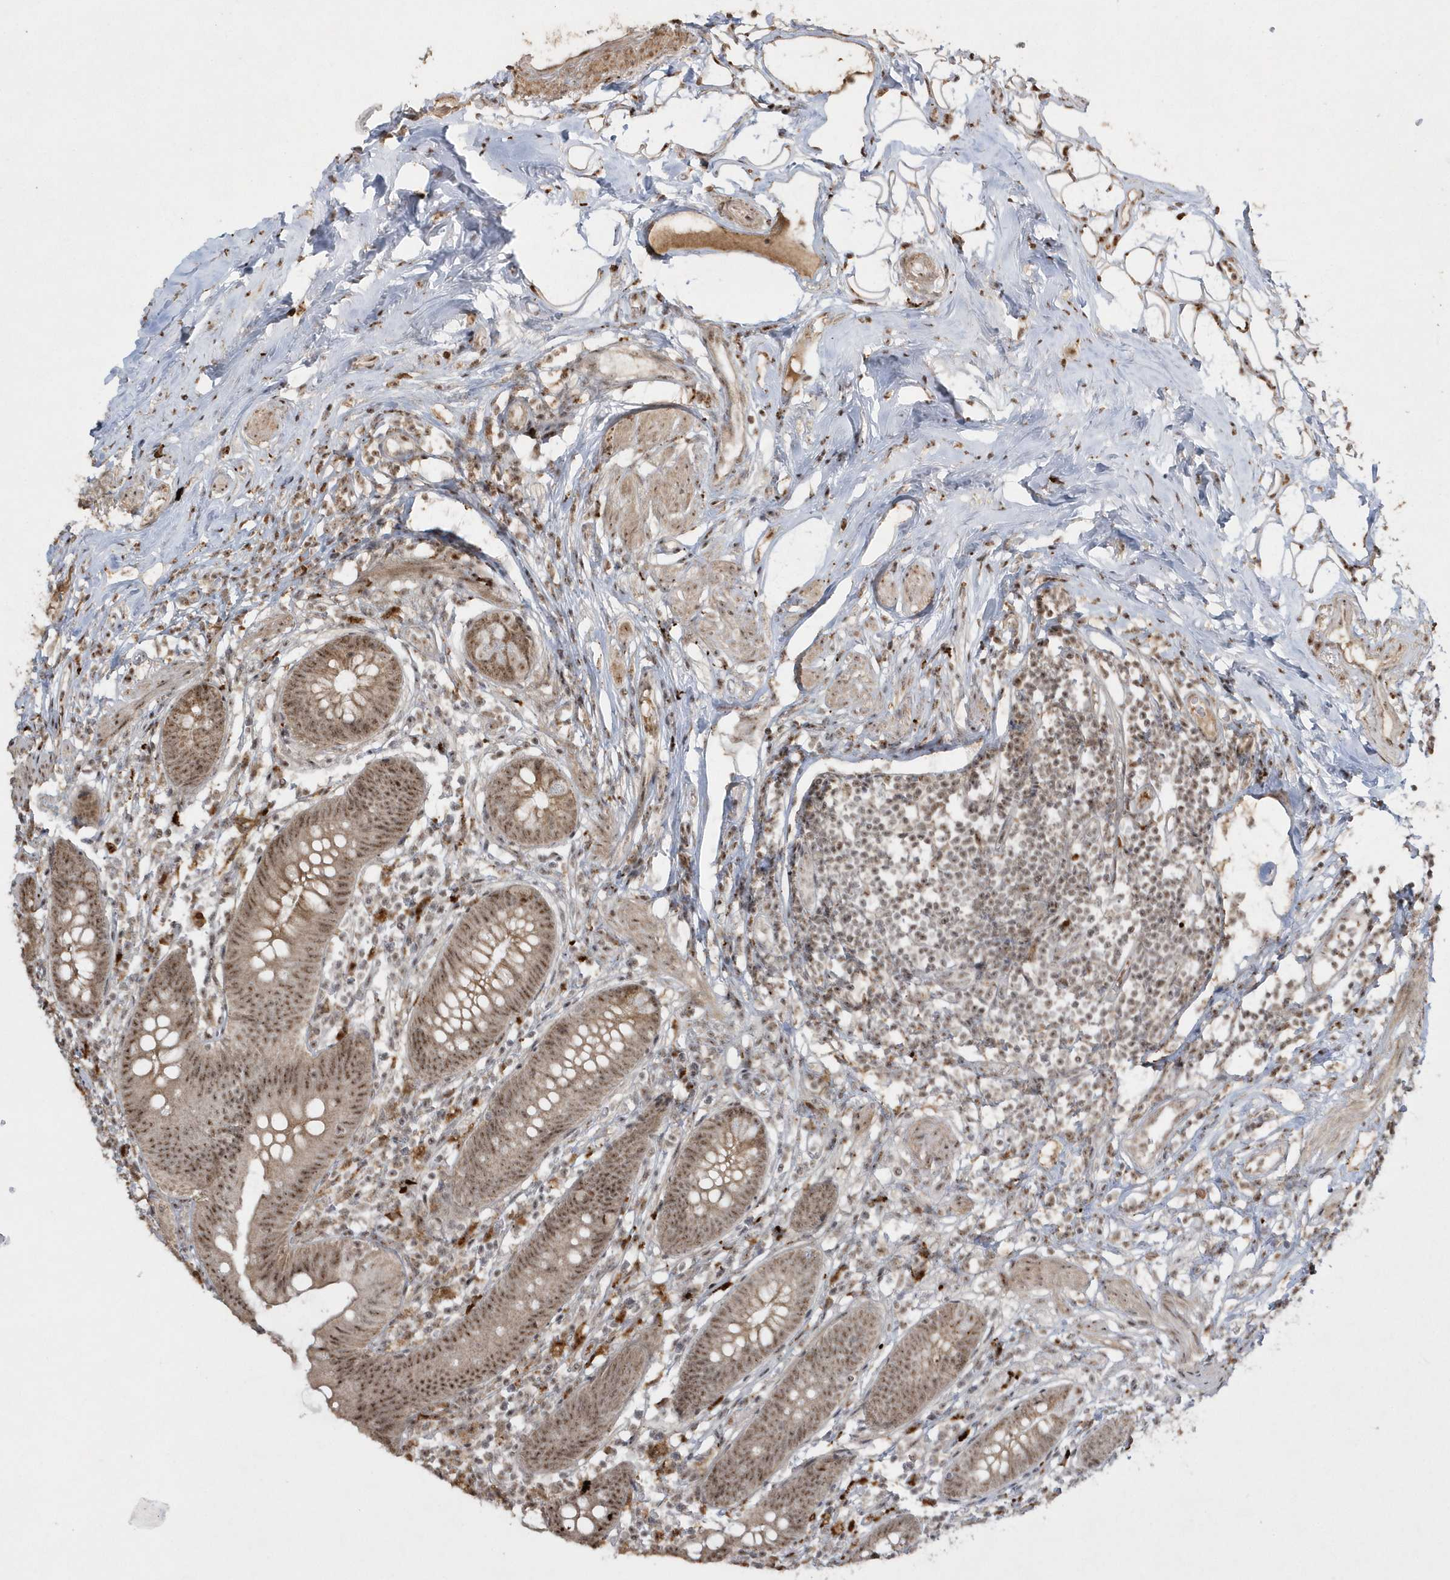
{"staining": {"intensity": "strong", "quantity": ">75%", "location": "cytoplasmic/membranous,nuclear"}, "tissue": "appendix", "cell_type": "Glandular cells", "image_type": "normal", "snomed": [{"axis": "morphology", "description": "Normal tissue, NOS"}, {"axis": "topography", "description": "Appendix"}], "caption": "Strong cytoplasmic/membranous,nuclear staining is identified in approximately >75% of glandular cells in unremarkable appendix.", "gene": "POLR3B", "patient": {"sex": "female", "age": 62}}